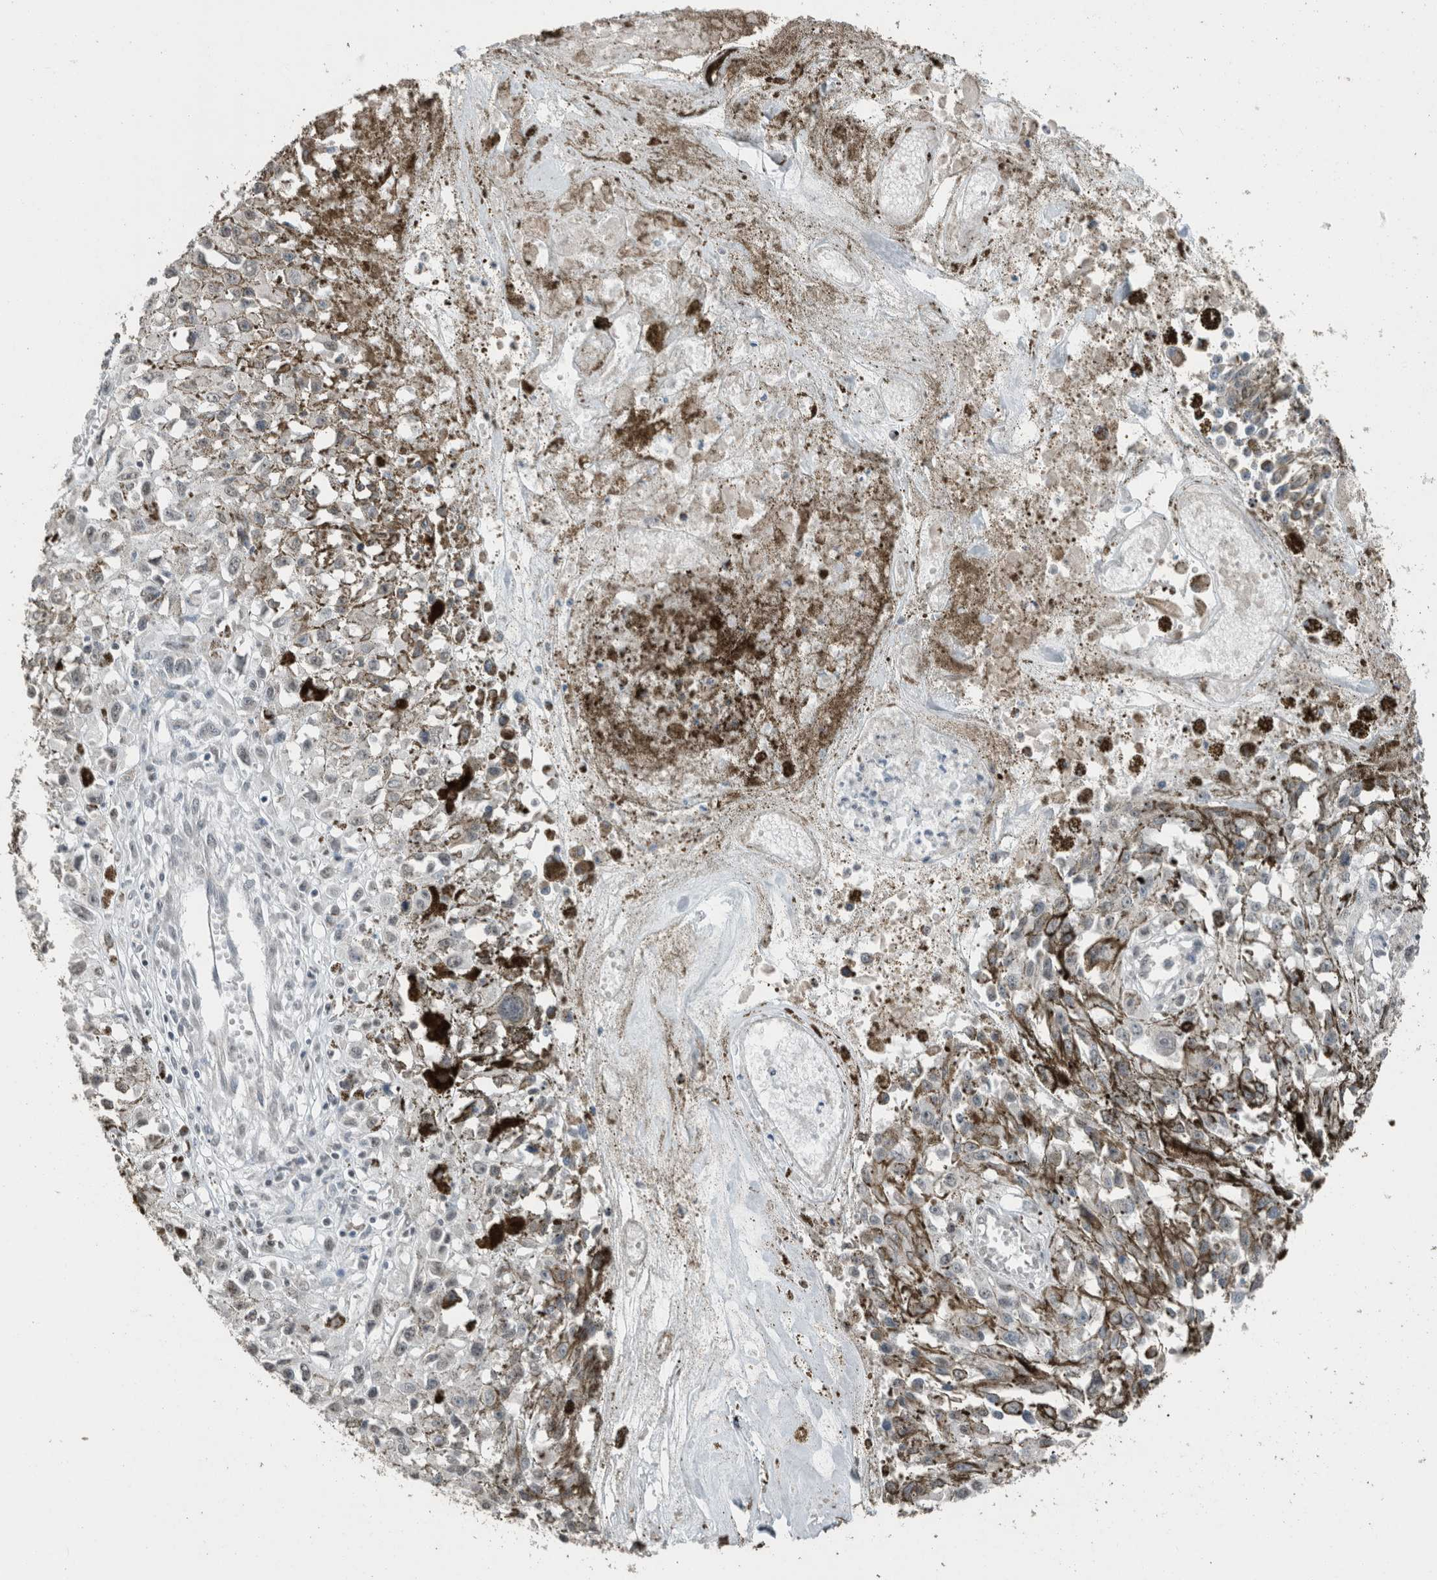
{"staining": {"intensity": "negative", "quantity": "none", "location": "none"}, "tissue": "melanoma", "cell_type": "Tumor cells", "image_type": "cancer", "snomed": [{"axis": "morphology", "description": "Malignant melanoma, Metastatic site"}, {"axis": "topography", "description": "Lymph node"}], "caption": "The immunohistochemistry (IHC) histopathology image has no significant expression in tumor cells of melanoma tissue. (Brightfield microscopy of DAB (3,3'-diaminobenzidine) immunohistochemistry (IHC) at high magnification).", "gene": "ACVR2B", "patient": {"sex": "male", "age": 59}}